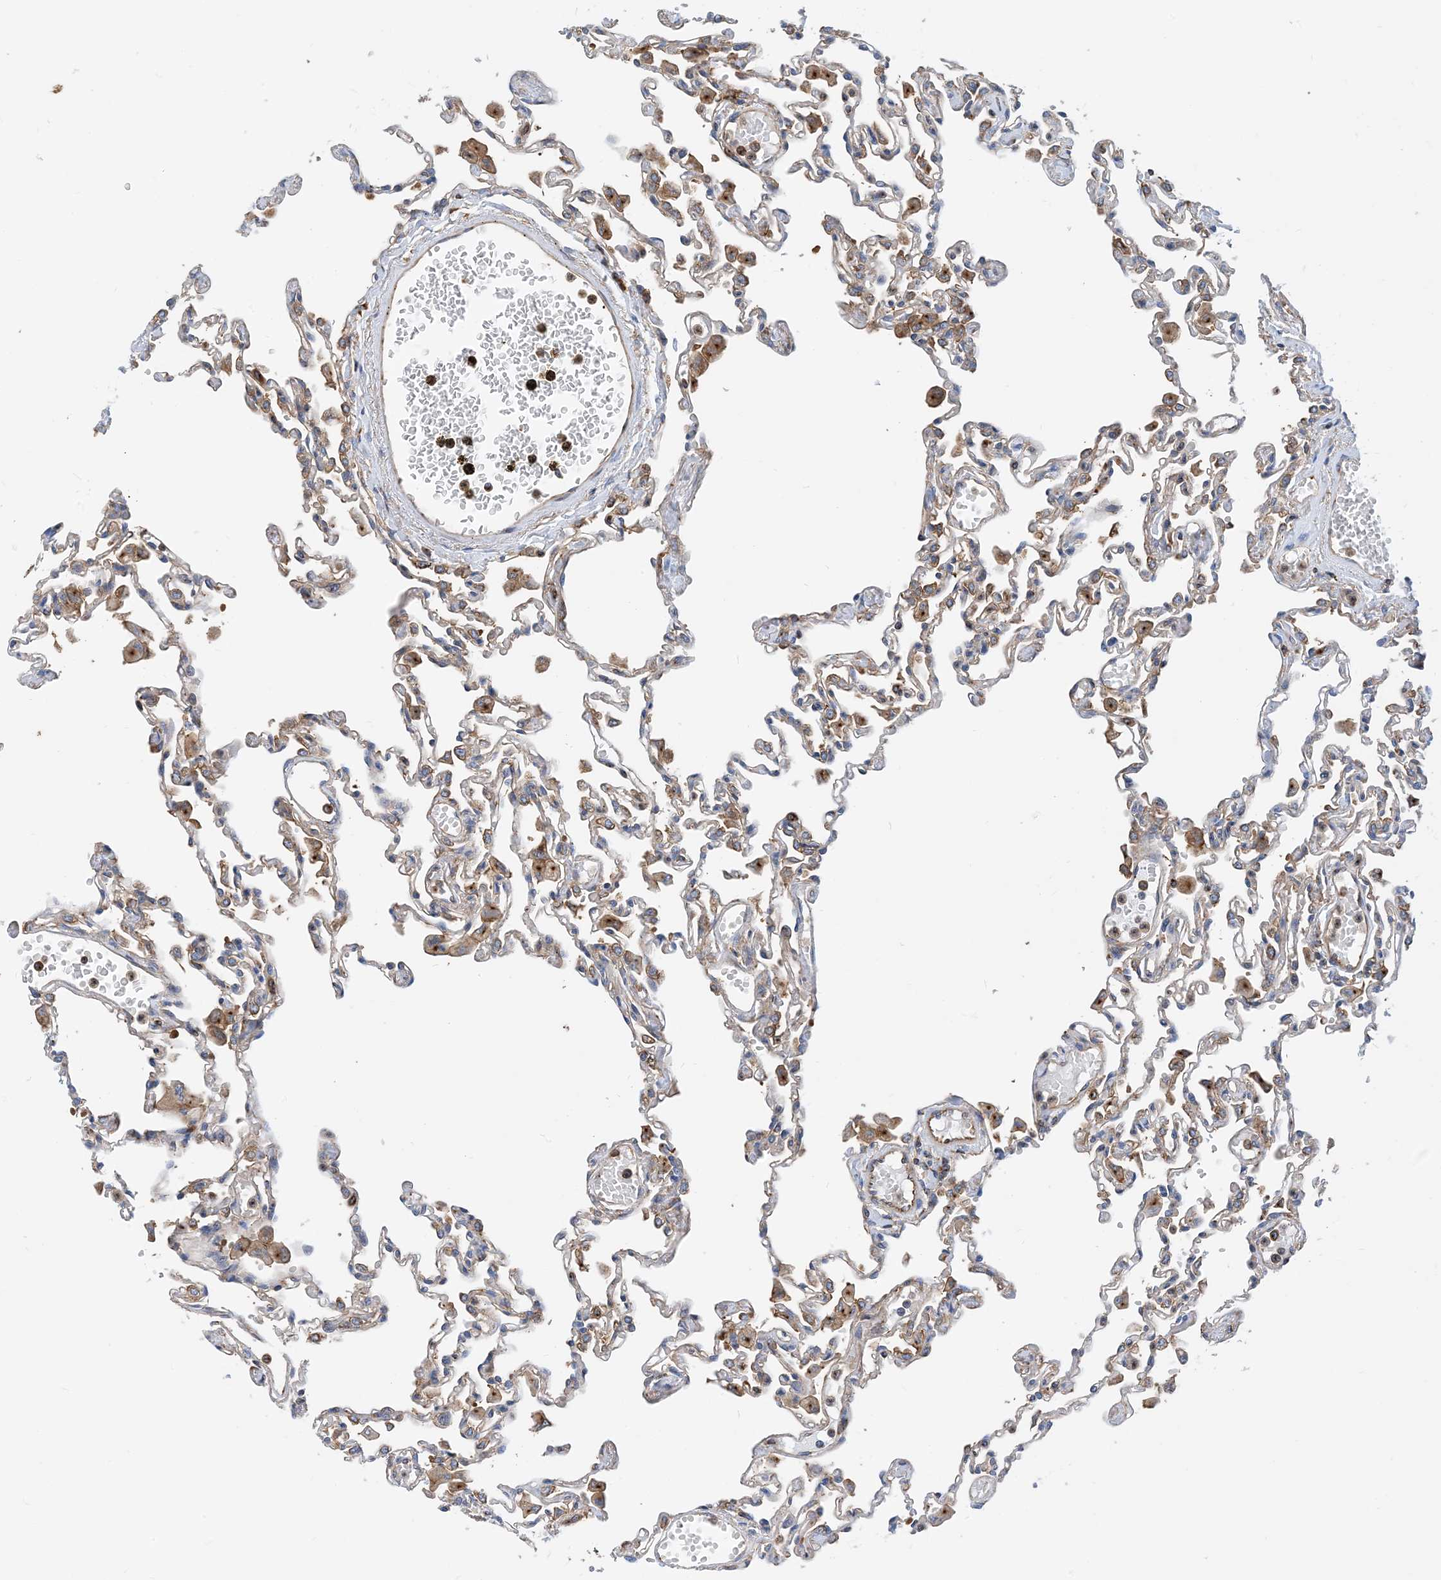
{"staining": {"intensity": "moderate", "quantity": "<25%", "location": "cytoplasmic/membranous"}, "tissue": "lung", "cell_type": "Alveolar cells", "image_type": "normal", "snomed": [{"axis": "morphology", "description": "Normal tissue, NOS"}, {"axis": "topography", "description": "Bronchus"}, {"axis": "topography", "description": "Lung"}], "caption": "This is a histology image of IHC staining of unremarkable lung, which shows moderate positivity in the cytoplasmic/membranous of alveolar cells.", "gene": "DYNC1LI1", "patient": {"sex": "female", "age": 49}}